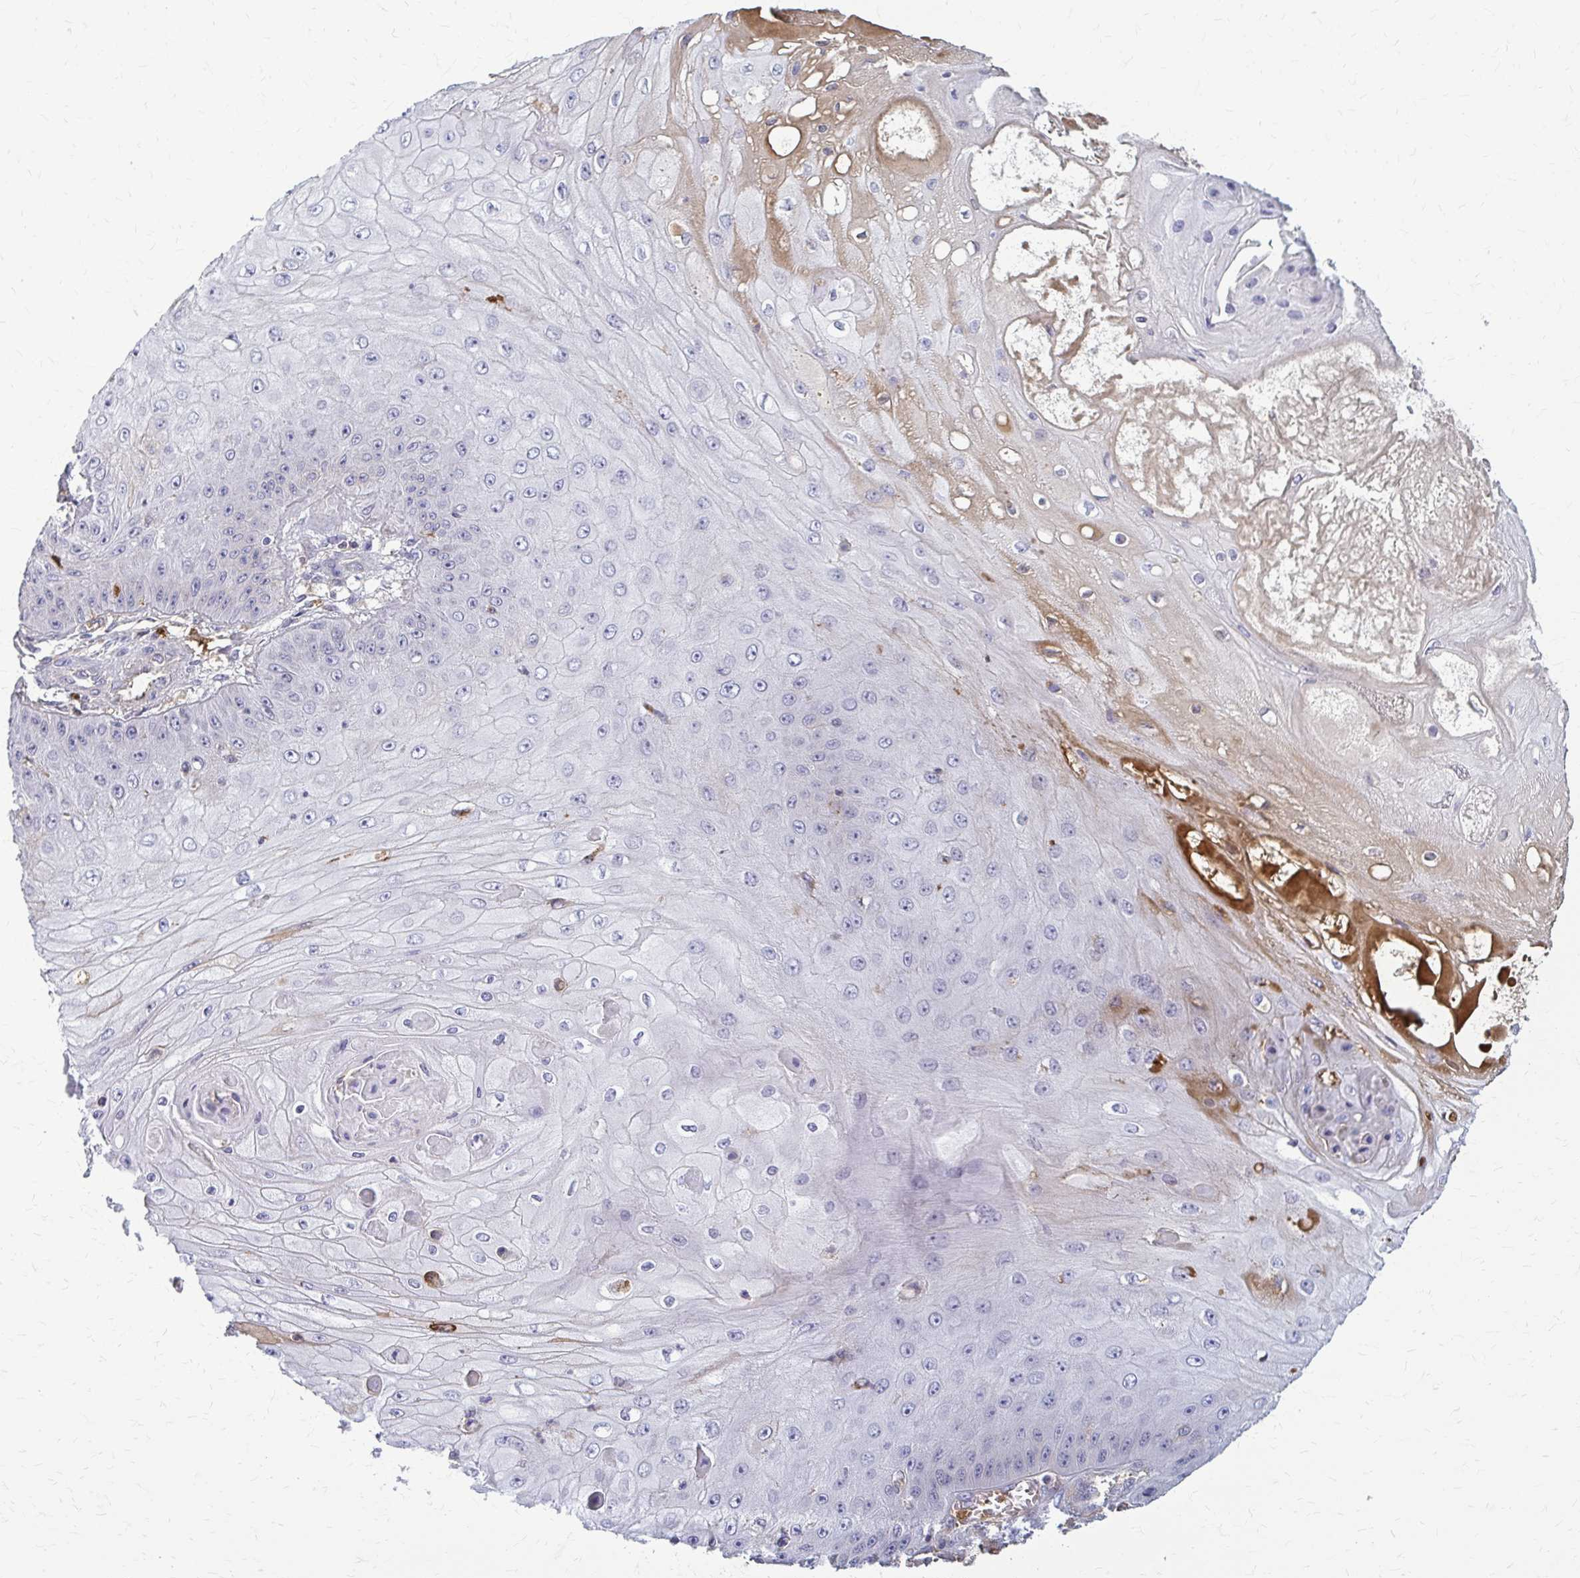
{"staining": {"intensity": "negative", "quantity": "none", "location": "none"}, "tissue": "skin cancer", "cell_type": "Tumor cells", "image_type": "cancer", "snomed": [{"axis": "morphology", "description": "Squamous cell carcinoma, NOS"}, {"axis": "topography", "description": "Skin"}], "caption": "The histopathology image shows no staining of tumor cells in skin squamous cell carcinoma. The staining is performed using DAB brown chromogen with nuclei counter-stained in using hematoxylin.", "gene": "MCRIP2", "patient": {"sex": "male", "age": 70}}